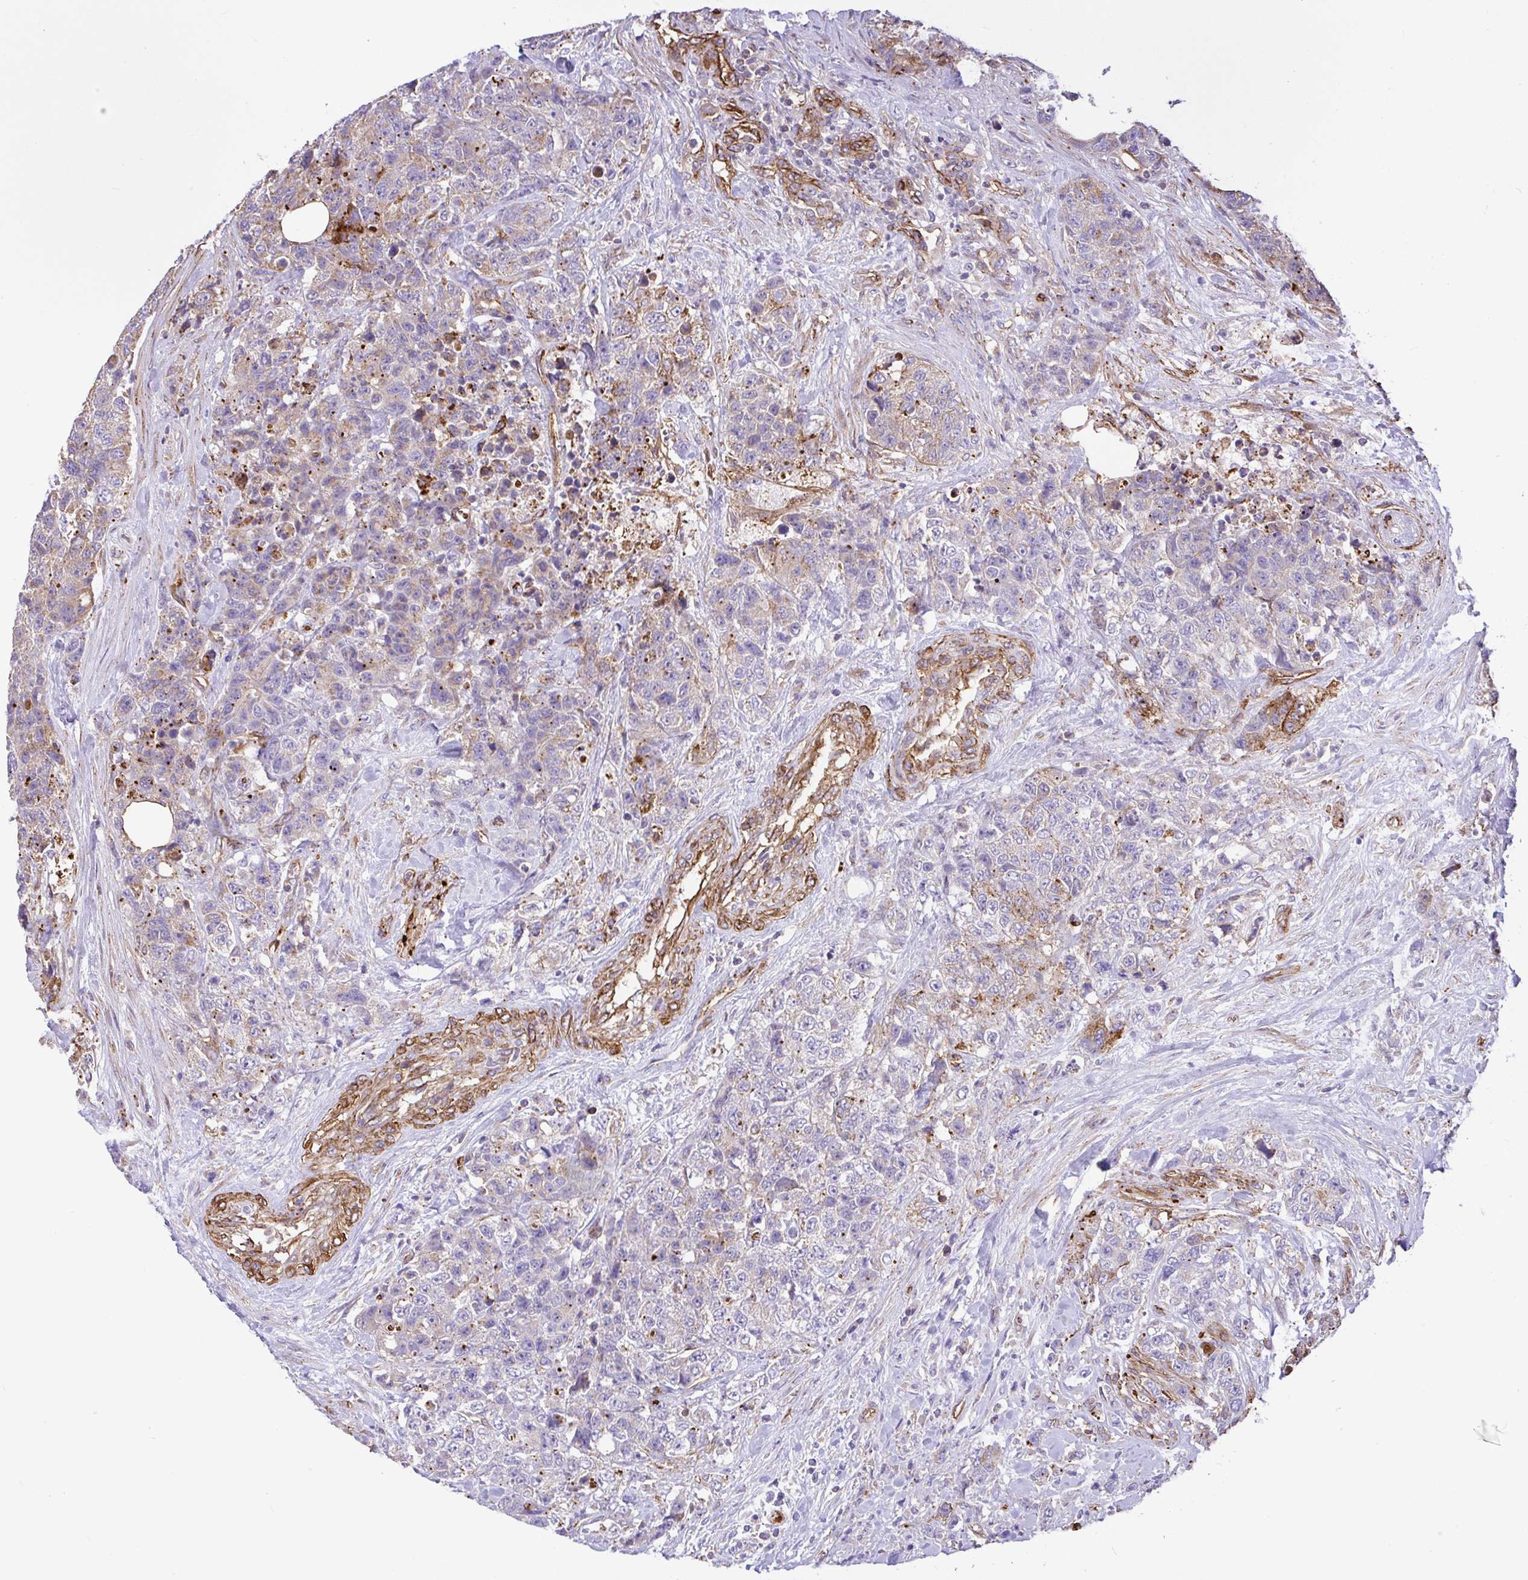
{"staining": {"intensity": "moderate", "quantity": "<25%", "location": "cytoplasmic/membranous"}, "tissue": "urothelial cancer", "cell_type": "Tumor cells", "image_type": "cancer", "snomed": [{"axis": "morphology", "description": "Urothelial carcinoma, High grade"}, {"axis": "topography", "description": "Urinary bladder"}], "caption": "Immunohistochemistry of high-grade urothelial carcinoma reveals low levels of moderate cytoplasmic/membranous expression in about <25% of tumor cells.", "gene": "PTPRK", "patient": {"sex": "female", "age": 78}}